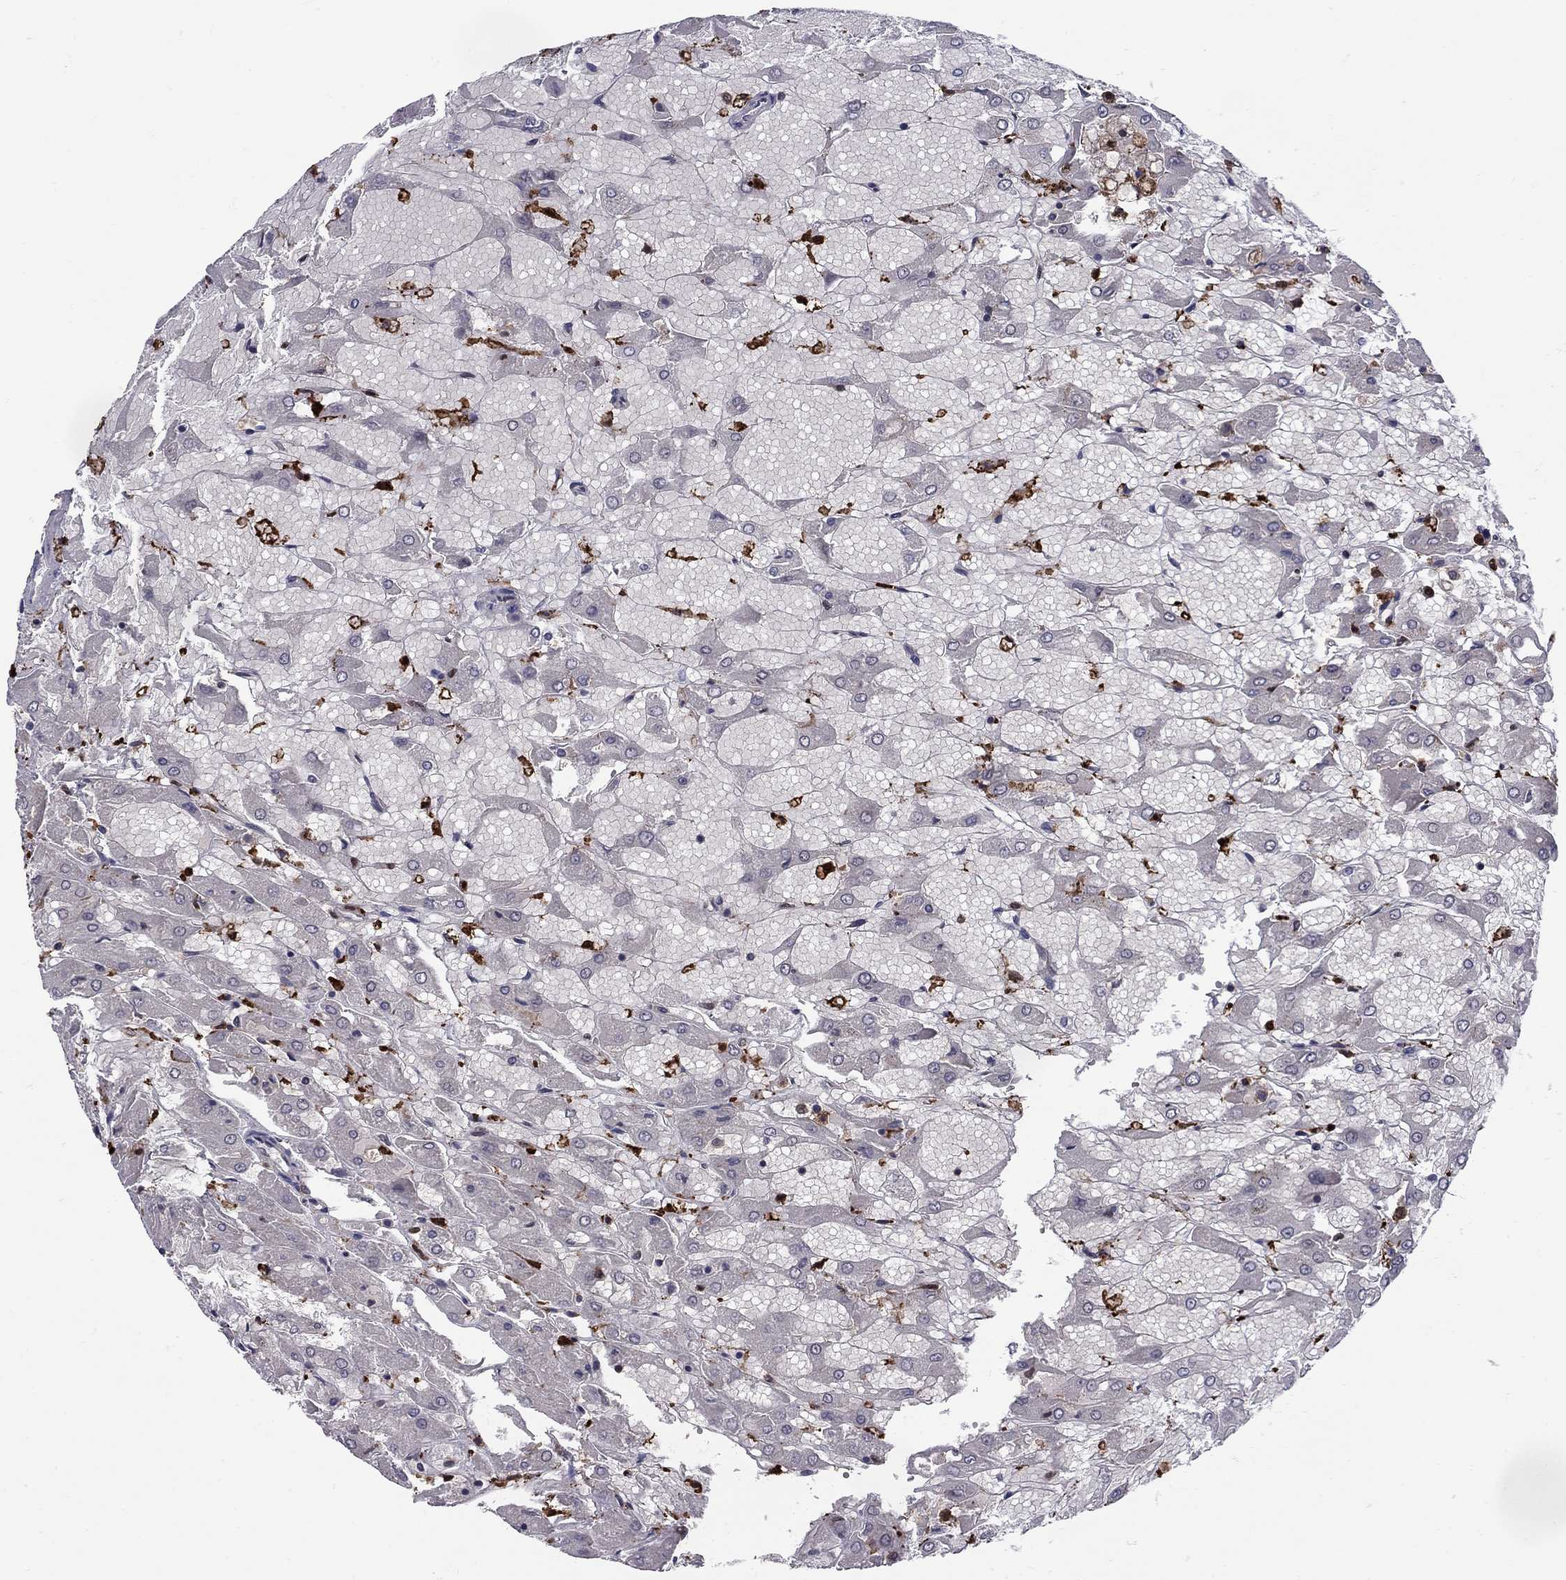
{"staining": {"intensity": "negative", "quantity": "none", "location": "none"}, "tissue": "renal cancer", "cell_type": "Tumor cells", "image_type": "cancer", "snomed": [{"axis": "morphology", "description": "Adenocarcinoma, NOS"}, {"axis": "topography", "description": "Kidney"}], "caption": "High power microscopy histopathology image of an immunohistochemistry image of renal cancer (adenocarcinoma), revealing no significant positivity in tumor cells.", "gene": "PCGF3", "patient": {"sex": "male", "age": 72}}